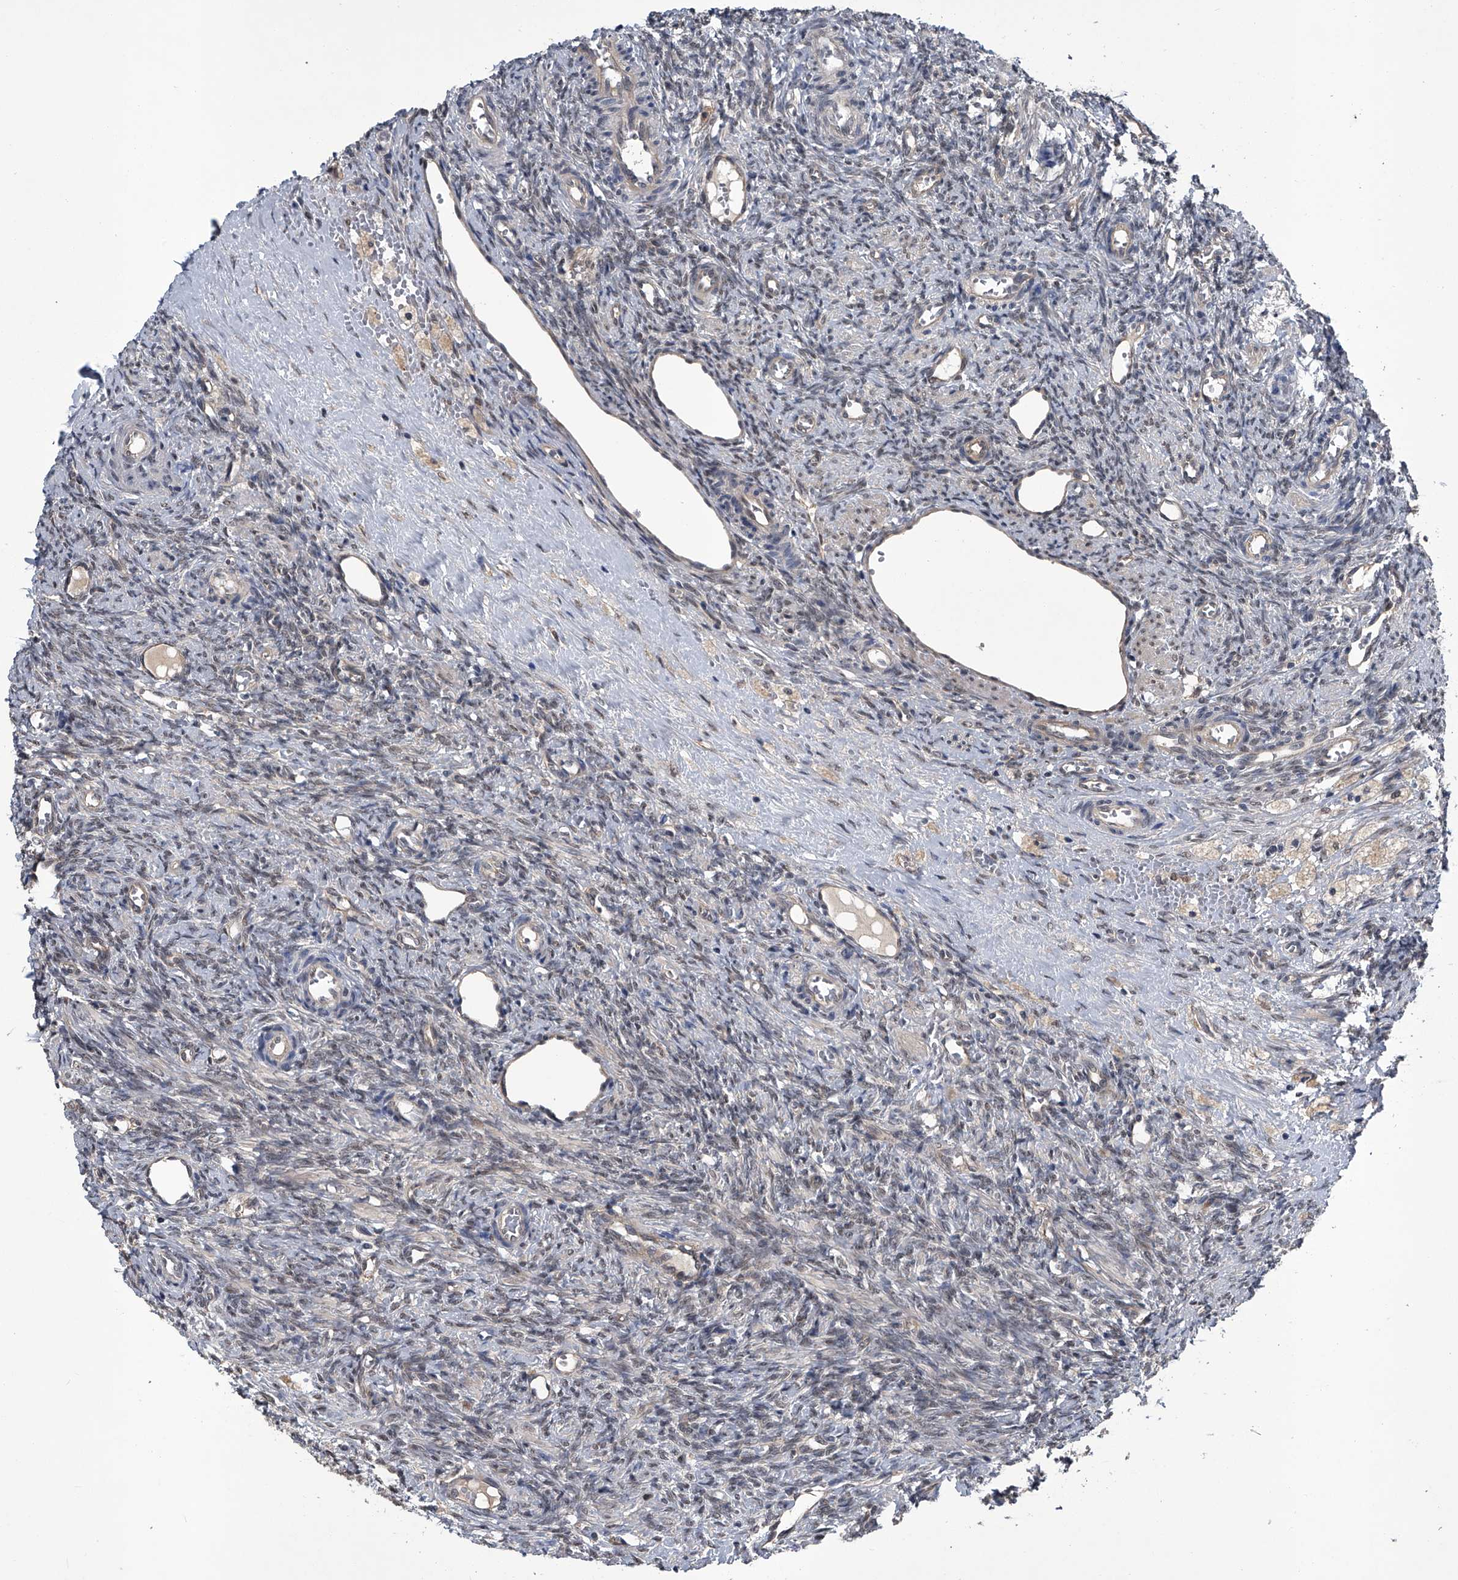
{"staining": {"intensity": "moderate", "quantity": ">75%", "location": "cytoplasmic/membranous"}, "tissue": "ovary", "cell_type": "Follicle cells", "image_type": "normal", "snomed": [{"axis": "morphology", "description": "Normal tissue, NOS"}, {"axis": "topography", "description": "Ovary"}], "caption": "IHC histopathology image of unremarkable ovary: ovary stained using immunohistochemistry (IHC) demonstrates medium levels of moderate protein expression localized specifically in the cytoplasmic/membranous of follicle cells, appearing as a cytoplasmic/membranous brown color.", "gene": "SLC12A8", "patient": {"sex": "female", "age": 41}}